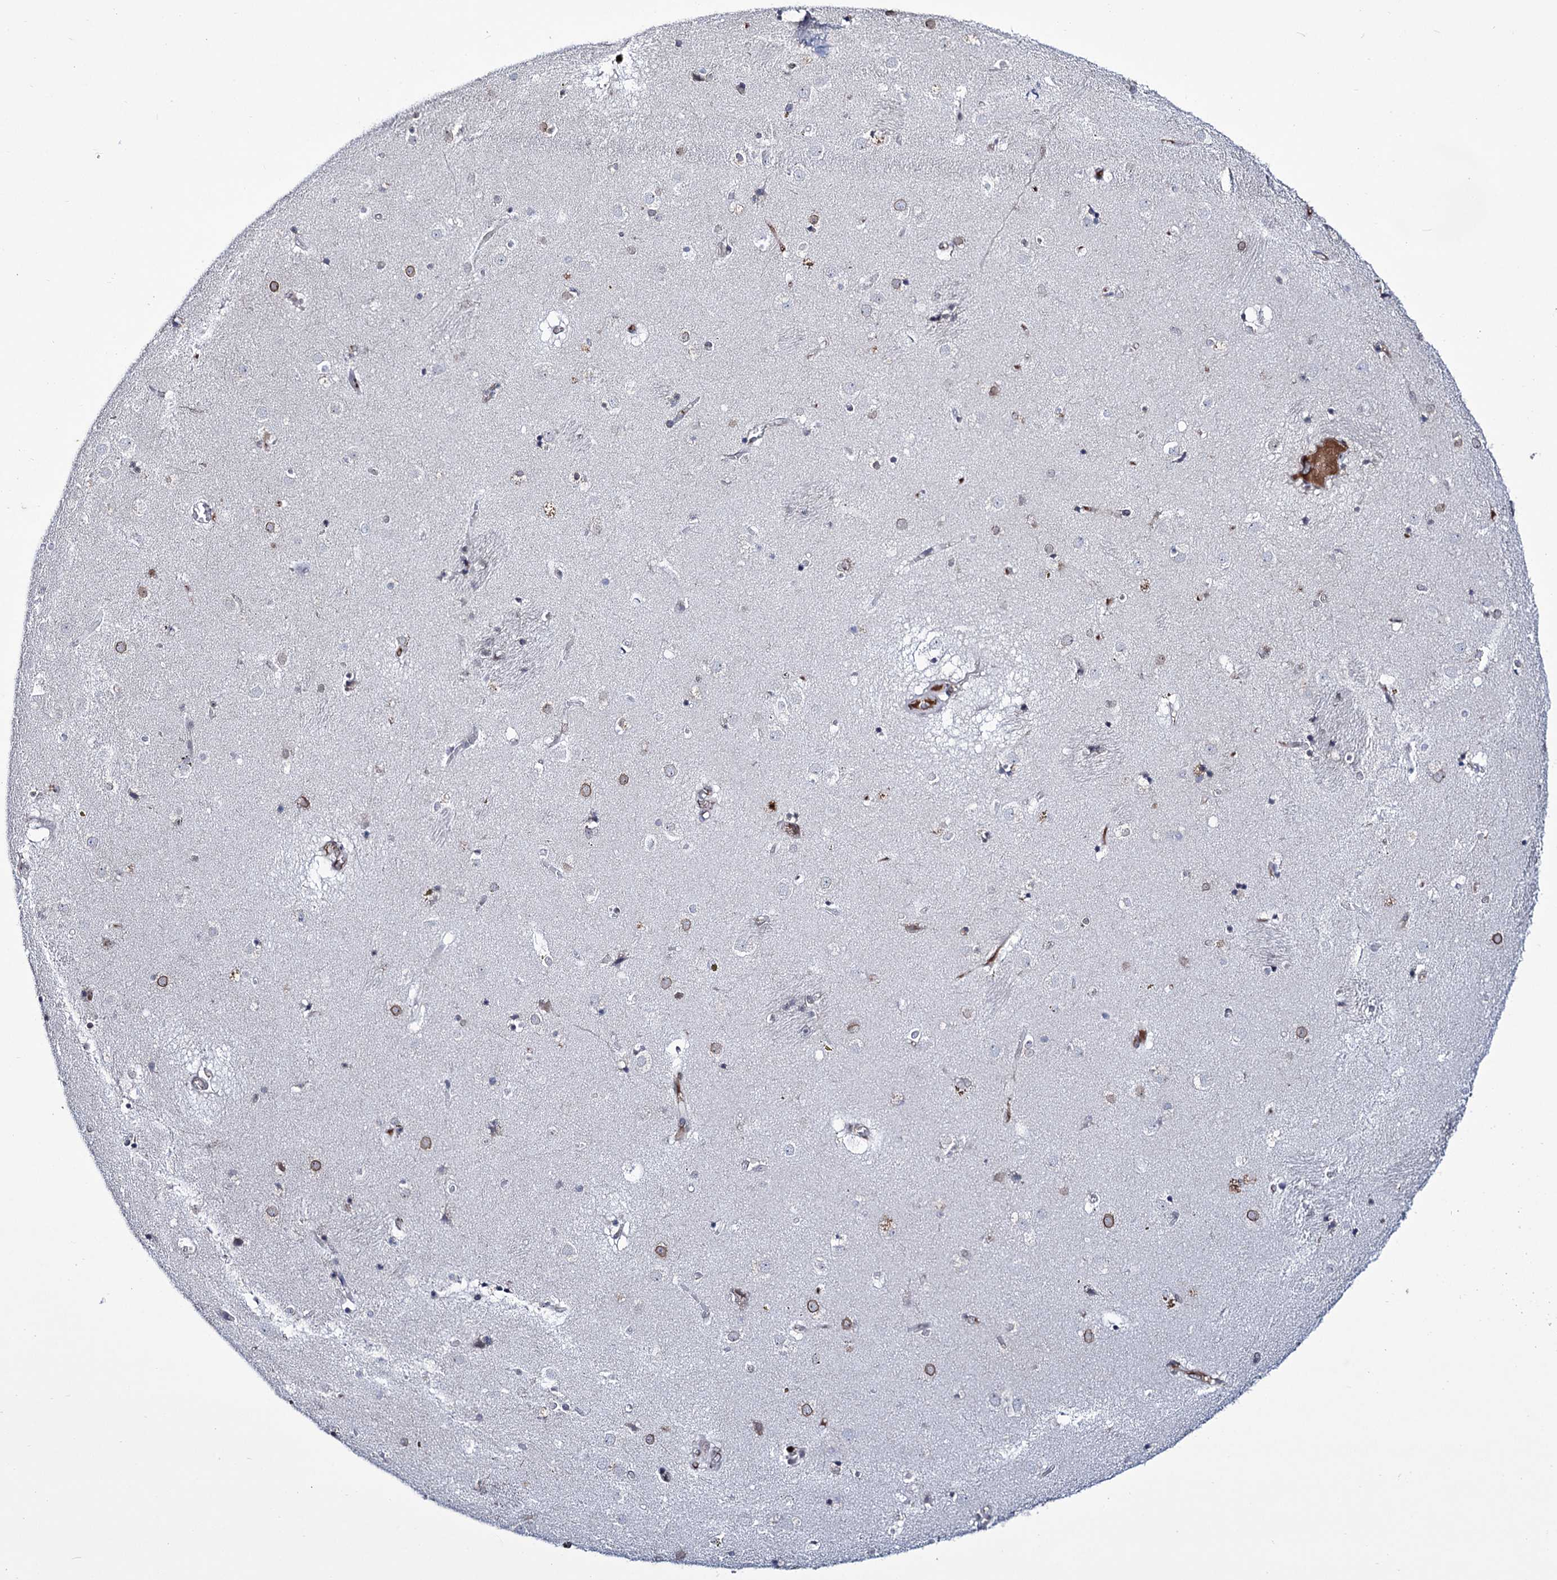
{"staining": {"intensity": "negative", "quantity": "none", "location": "none"}, "tissue": "caudate", "cell_type": "Glial cells", "image_type": "normal", "snomed": [{"axis": "morphology", "description": "Normal tissue, NOS"}, {"axis": "topography", "description": "Lateral ventricle wall"}], "caption": "There is no significant positivity in glial cells of caudate. (Brightfield microscopy of DAB (3,3'-diaminobenzidine) immunohistochemistry at high magnification).", "gene": "ZC3H12C", "patient": {"sex": "male", "age": 70}}